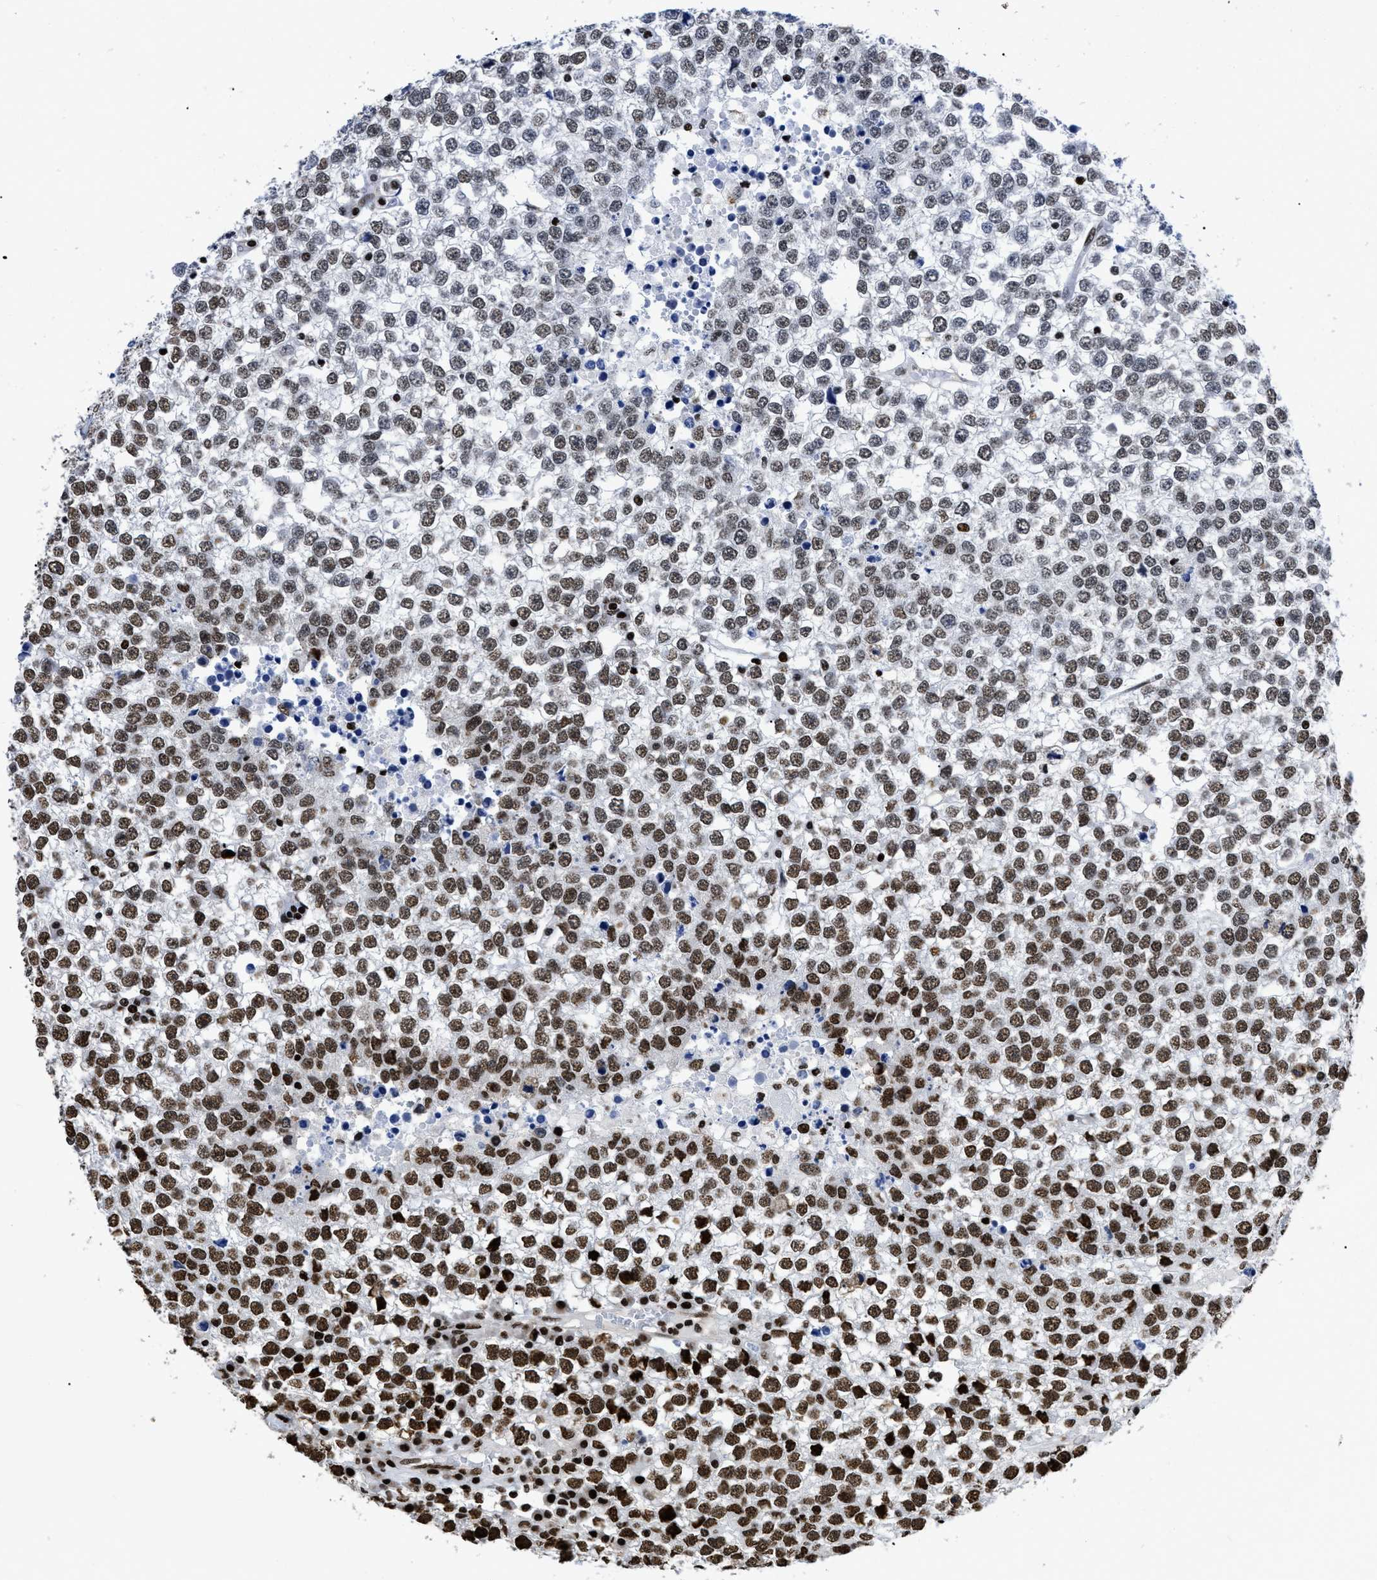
{"staining": {"intensity": "strong", "quantity": "25%-75%", "location": "nuclear"}, "tissue": "testis cancer", "cell_type": "Tumor cells", "image_type": "cancer", "snomed": [{"axis": "morphology", "description": "Seminoma, NOS"}, {"axis": "topography", "description": "Testis"}], "caption": "Immunohistochemistry (IHC) staining of testis cancer (seminoma), which exhibits high levels of strong nuclear staining in about 25%-75% of tumor cells indicating strong nuclear protein staining. The staining was performed using DAB (brown) for protein detection and nuclei were counterstained in hematoxylin (blue).", "gene": "CALHM3", "patient": {"sex": "male", "age": 65}}